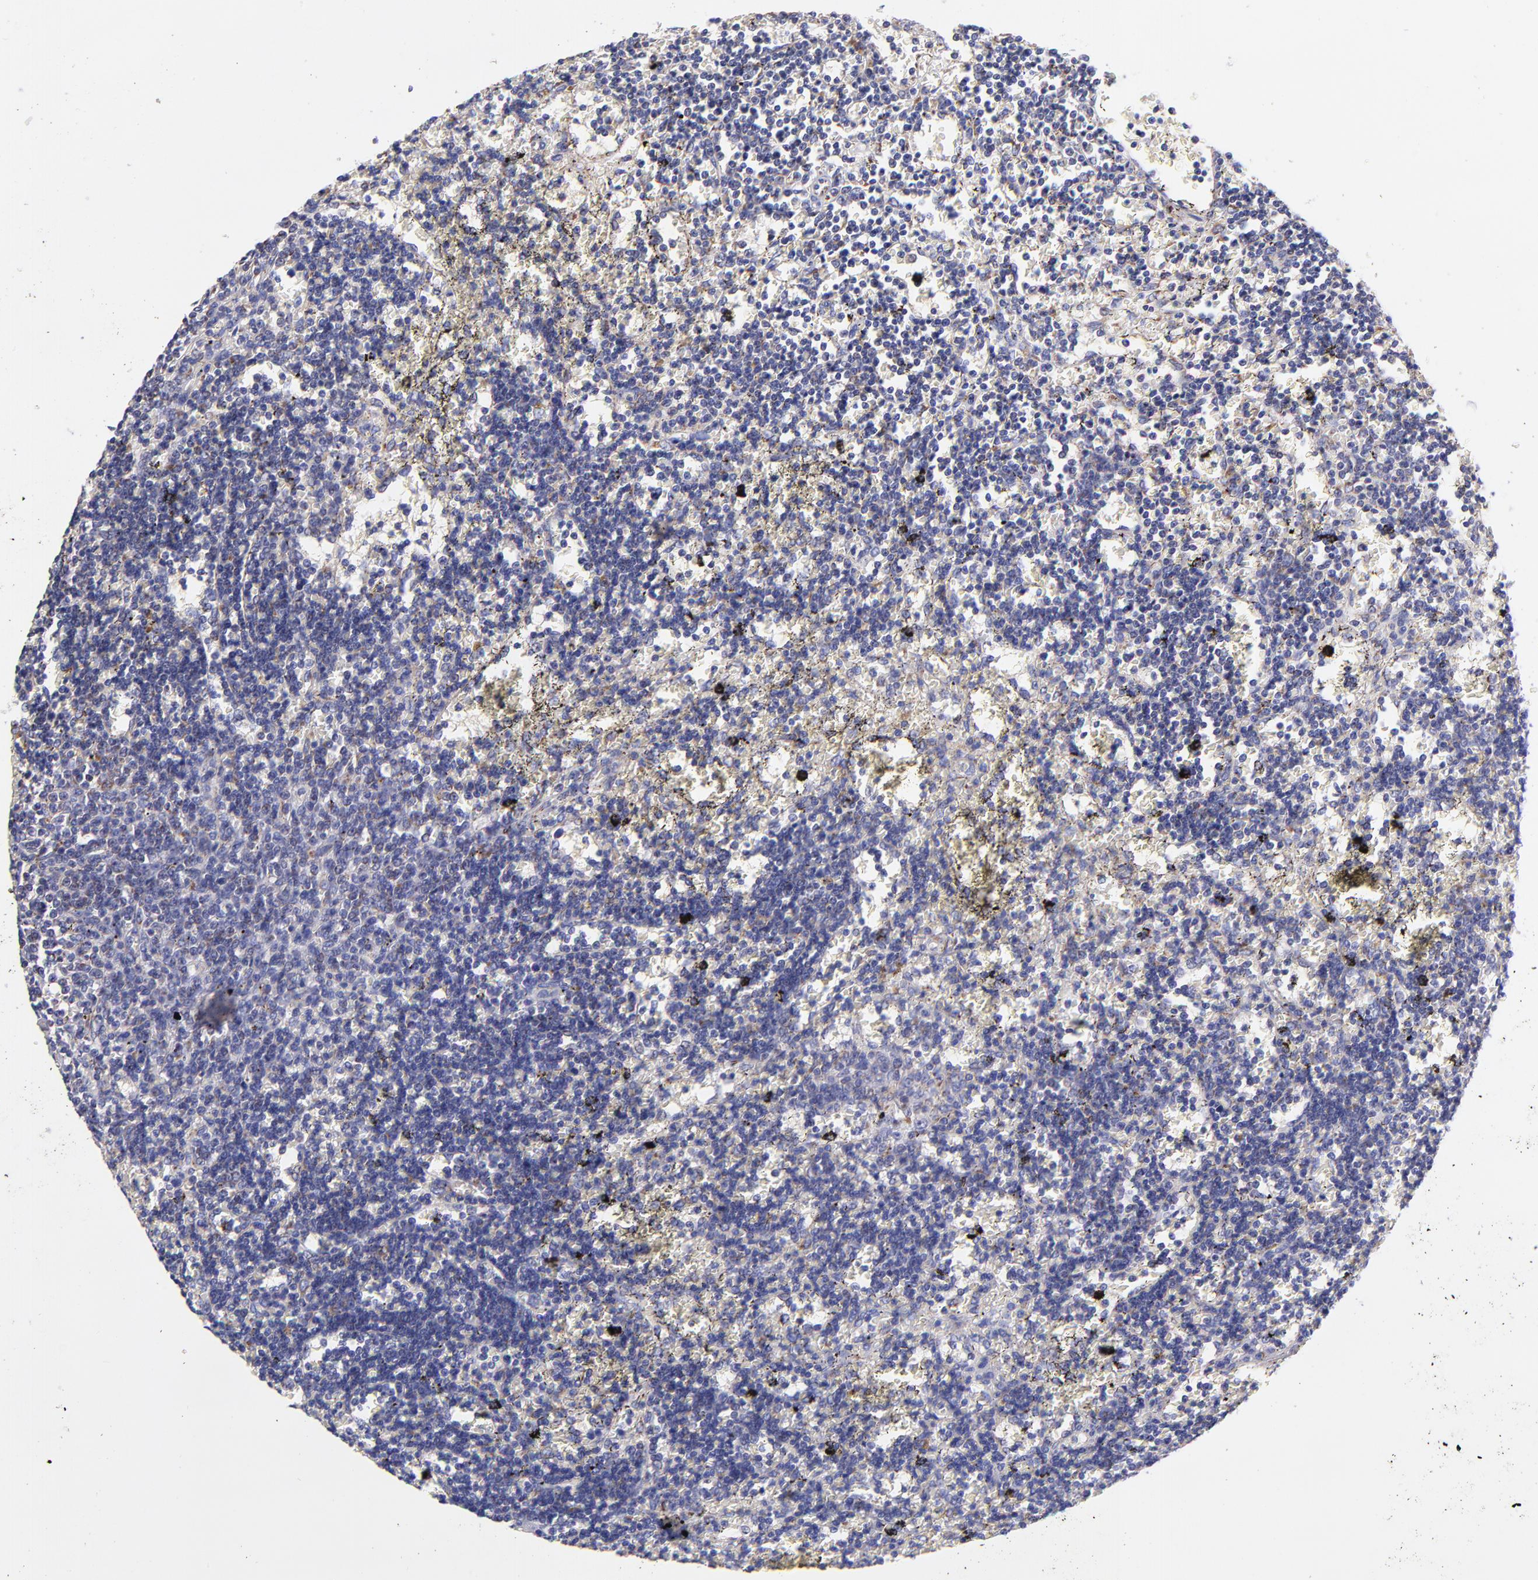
{"staining": {"intensity": "negative", "quantity": "none", "location": "none"}, "tissue": "lymphoma", "cell_type": "Tumor cells", "image_type": "cancer", "snomed": [{"axis": "morphology", "description": "Malignant lymphoma, non-Hodgkin's type, Low grade"}, {"axis": "topography", "description": "Spleen"}], "caption": "This is an immunohistochemistry (IHC) photomicrograph of low-grade malignant lymphoma, non-Hodgkin's type. There is no expression in tumor cells.", "gene": "NDUFB7", "patient": {"sex": "male", "age": 60}}